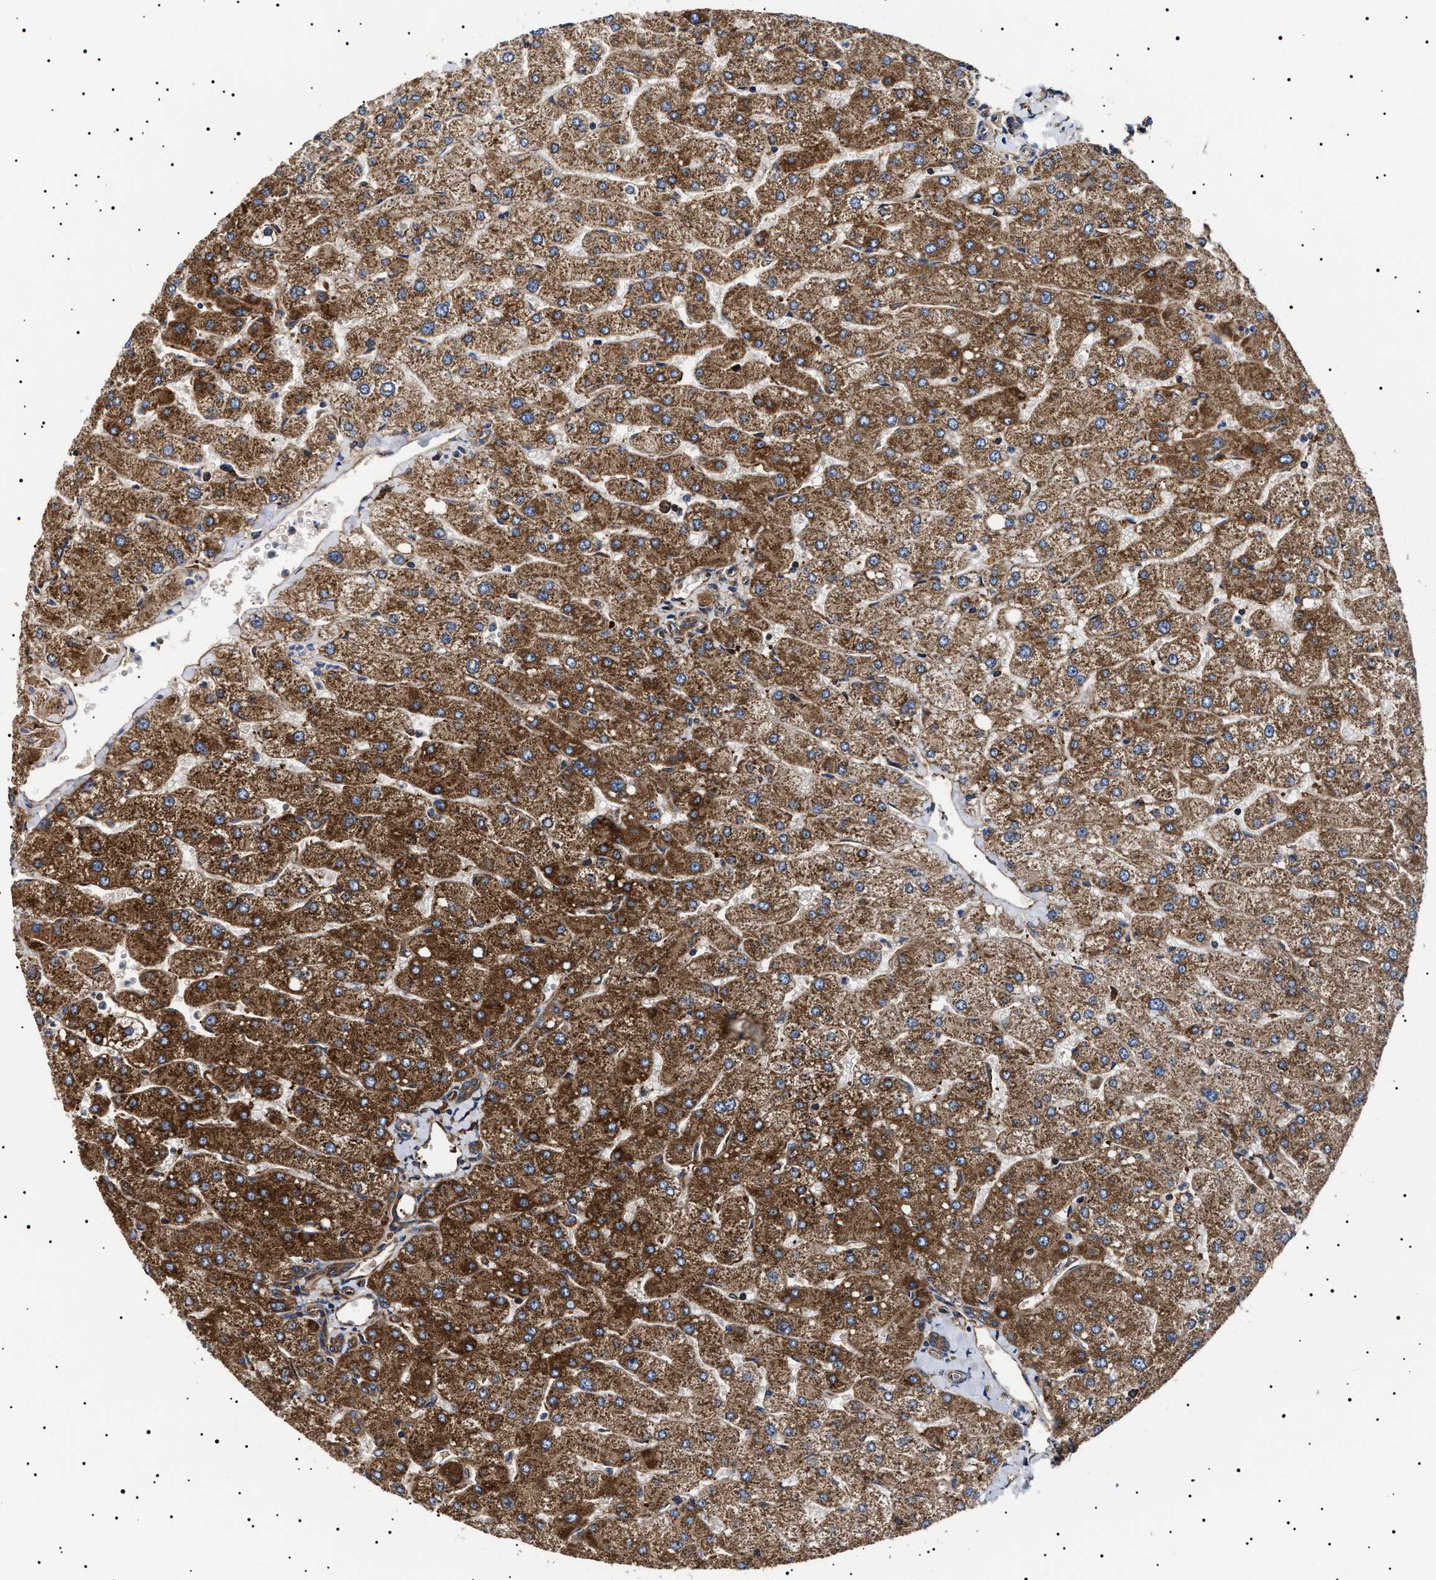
{"staining": {"intensity": "moderate", "quantity": ">75%", "location": "cytoplasmic/membranous"}, "tissue": "liver", "cell_type": "Cholangiocytes", "image_type": "normal", "snomed": [{"axis": "morphology", "description": "Normal tissue, NOS"}, {"axis": "topography", "description": "Liver"}], "caption": "Immunohistochemical staining of unremarkable liver demonstrates medium levels of moderate cytoplasmic/membranous expression in about >75% of cholangiocytes.", "gene": "TPP2", "patient": {"sex": "male", "age": 55}}